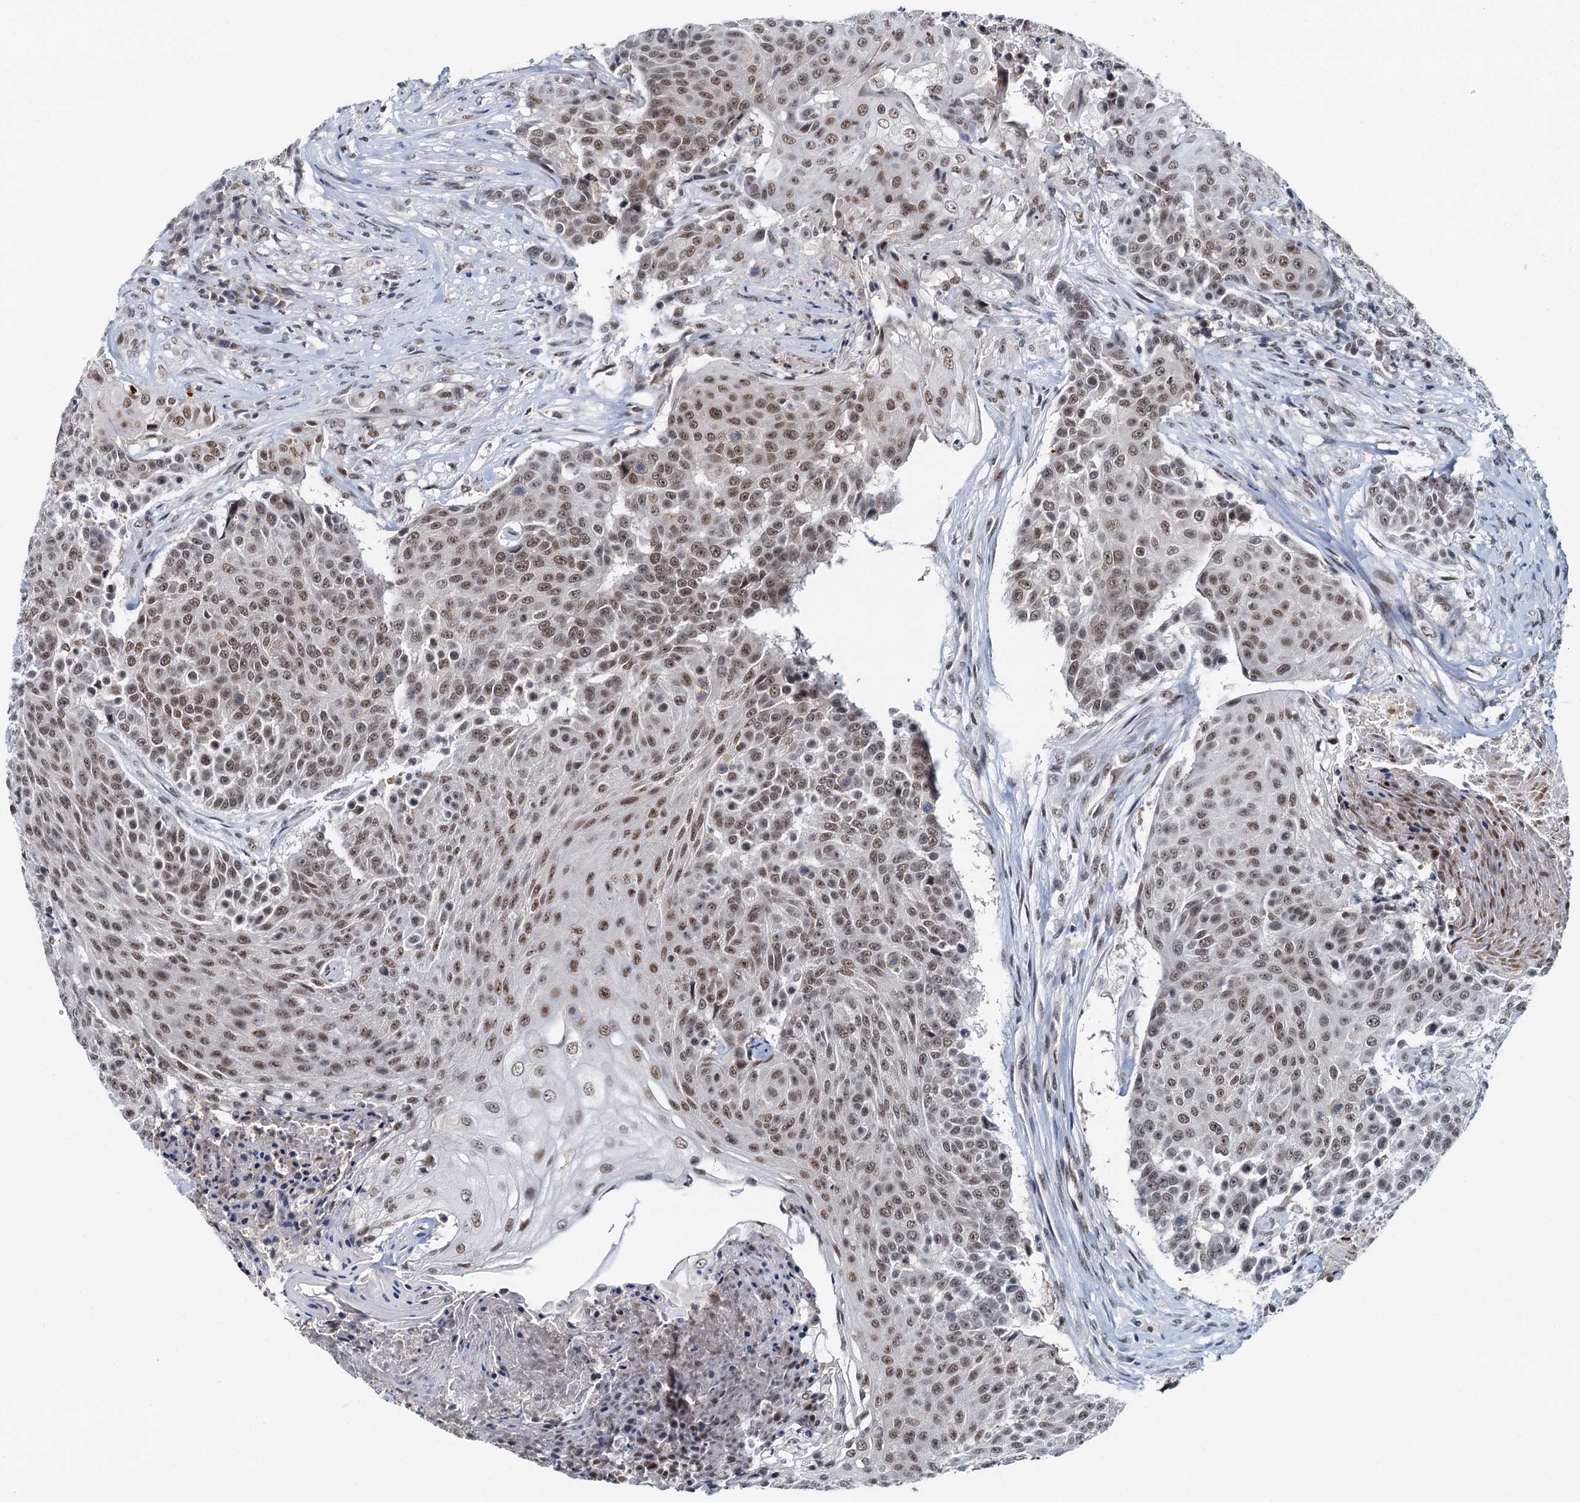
{"staining": {"intensity": "moderate", "quantity": ">75%", "location": "nuclear"}, "tissue": "urothelial cancer", "cell_type": "Tumor cells", "image_type": "cancer", "snomed": [{"axis": "morphology", "description": "Urothelial carcinoma, High grade"}, {"axis": "topography", "description": "Urinary bladder"}], "caption": "An image showing moderate nuclear positivity in approximately >75% of tumor cells in urothelial cancer, as visualized by brown immunohistochemical staining.", "gene": "SNRPD1", "patient": {"sex": "female", "age": 63}}